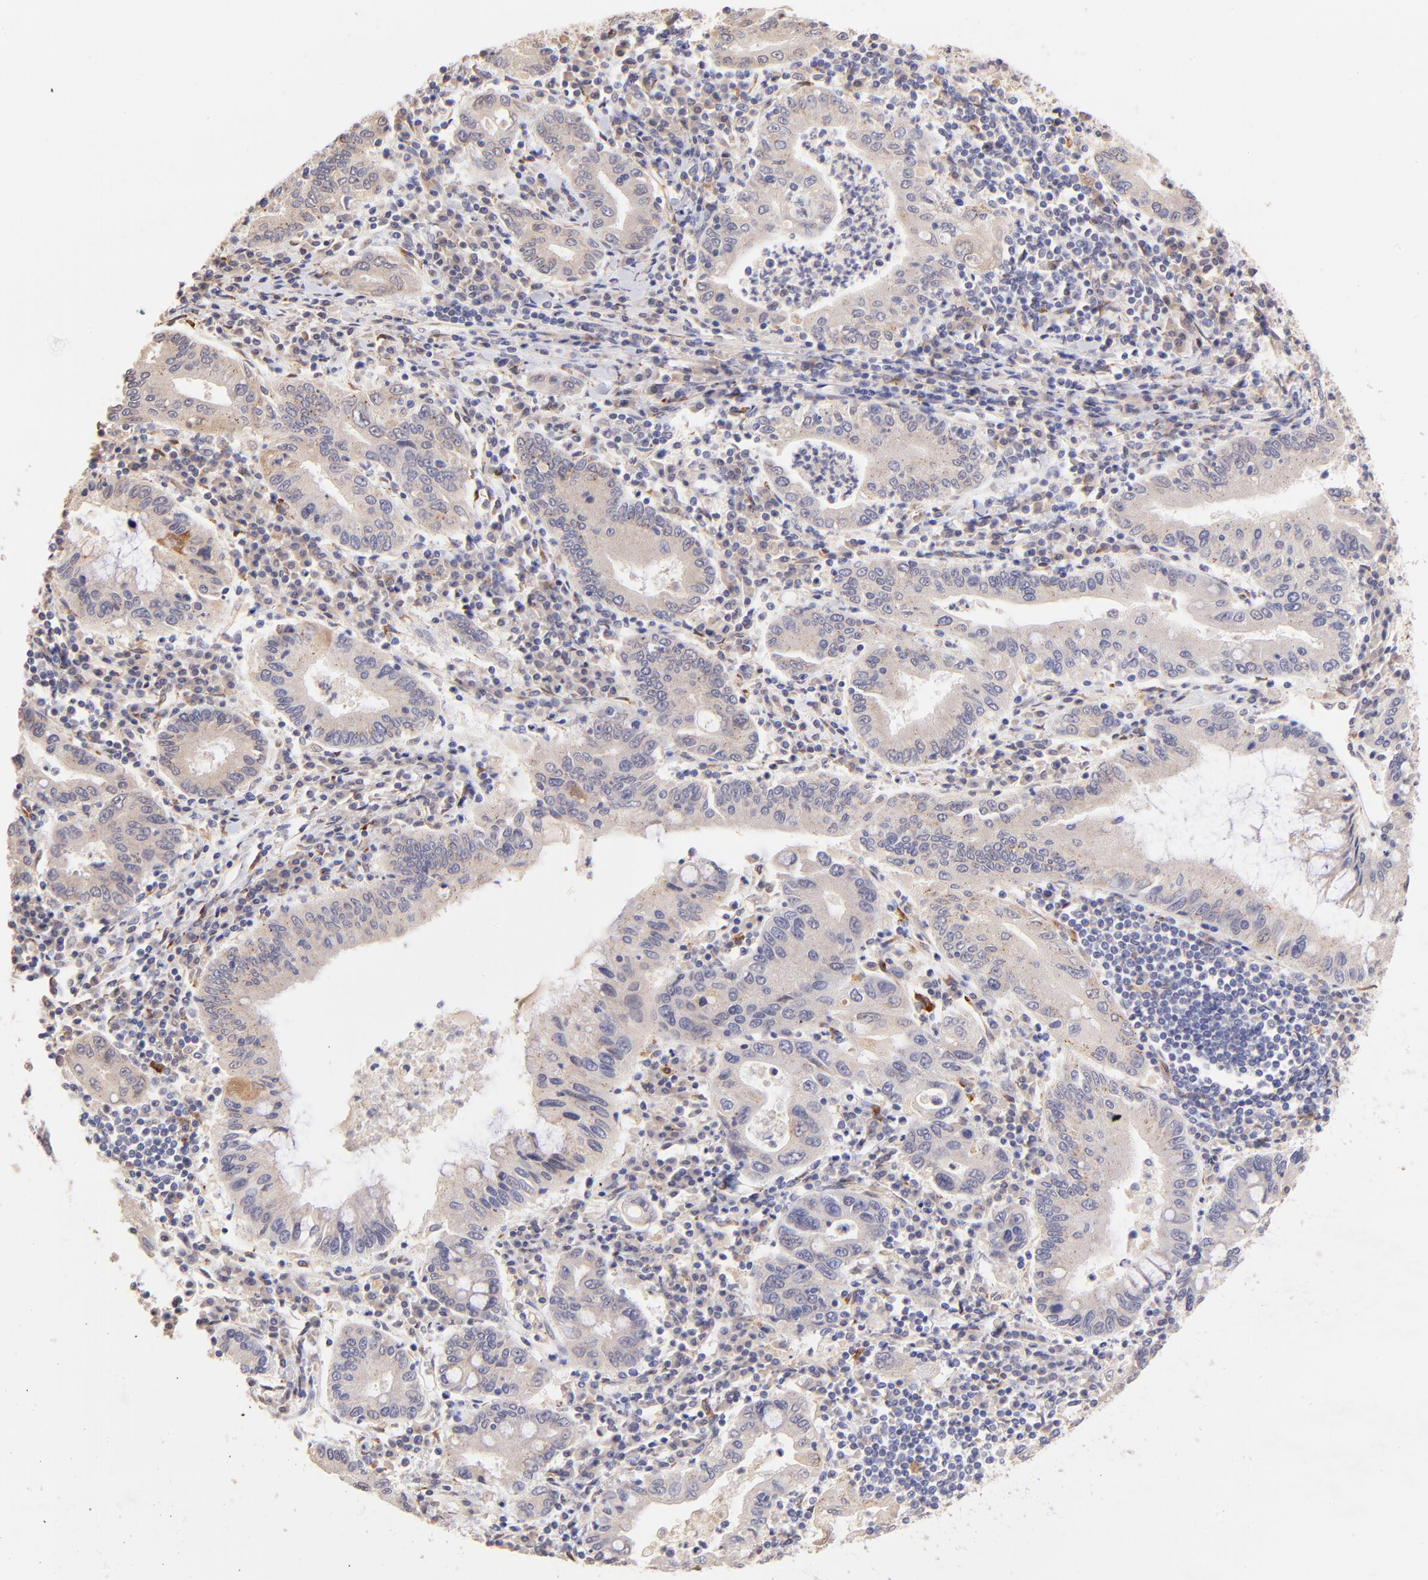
{"staining": {"intensity": "weak", "quantity": "<25%", "location": "cytoplasmic/membranous"}, "tissue": "stomach cancer", "cell_type": "Tumor cells", "image_type": "cancer", "snomed": [{"axis": "morphology", "description": "Normal tissue, NOS"}, {"axis": "morphology", "description": "Adenocarcinoma, NOS"}, {"axis": "topography", "description": "Esophagus"}, {"axis": "topography", "description": "Stomach, upper"}, {"axis": "topography", "description": "Peripheral nerve tissue"}], "caption": "High magnification brightfield microscopy of stomach cancer stained with DAB (brown) and counterstained with hematoxylin (blue): tumor cells show no significant expression. (IHC, brightfield microscopy, high magnification).", "gene": "SPARC", "patient": {"sex": "male", "age": 62}}